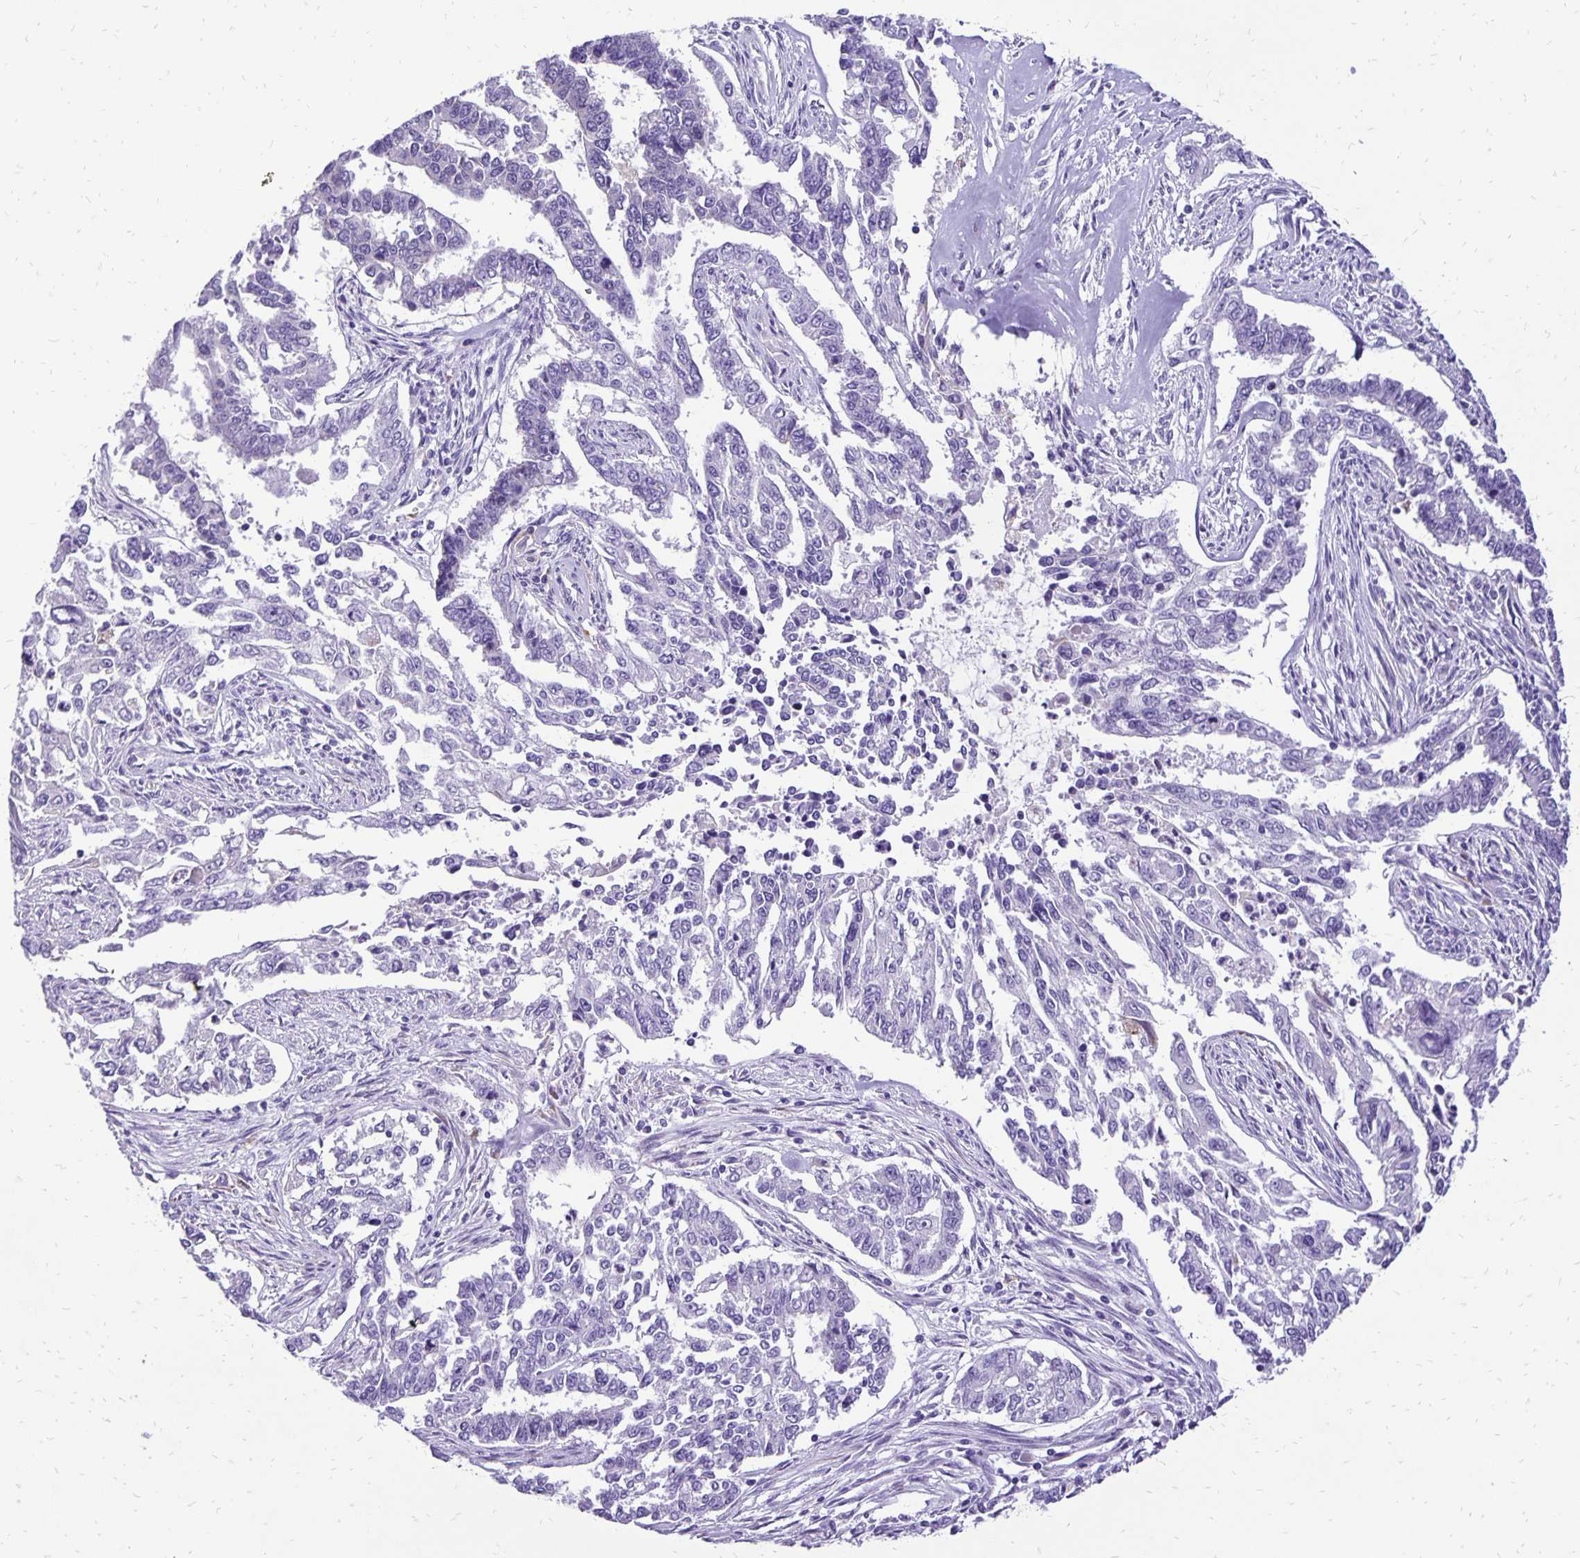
{"staining": {"intensity": "negative", "quantity": "none", "location": "none"}, "tissue": "endometrial cancer", "cell_type": "Tumor cells", "image_type": "cancer", "snomed": [{"axis": "morphology", "description": "Adenocarcinoma, NOS"}, {"axis": "topography", "description": "Uterus"}], "caption": "Immunohistochemical staining of human endometrial adenocarcinoma displays no significant expression in tumor cells.", "gene": "EIF5A", "patient": {"sex": "female", "age": 59}}